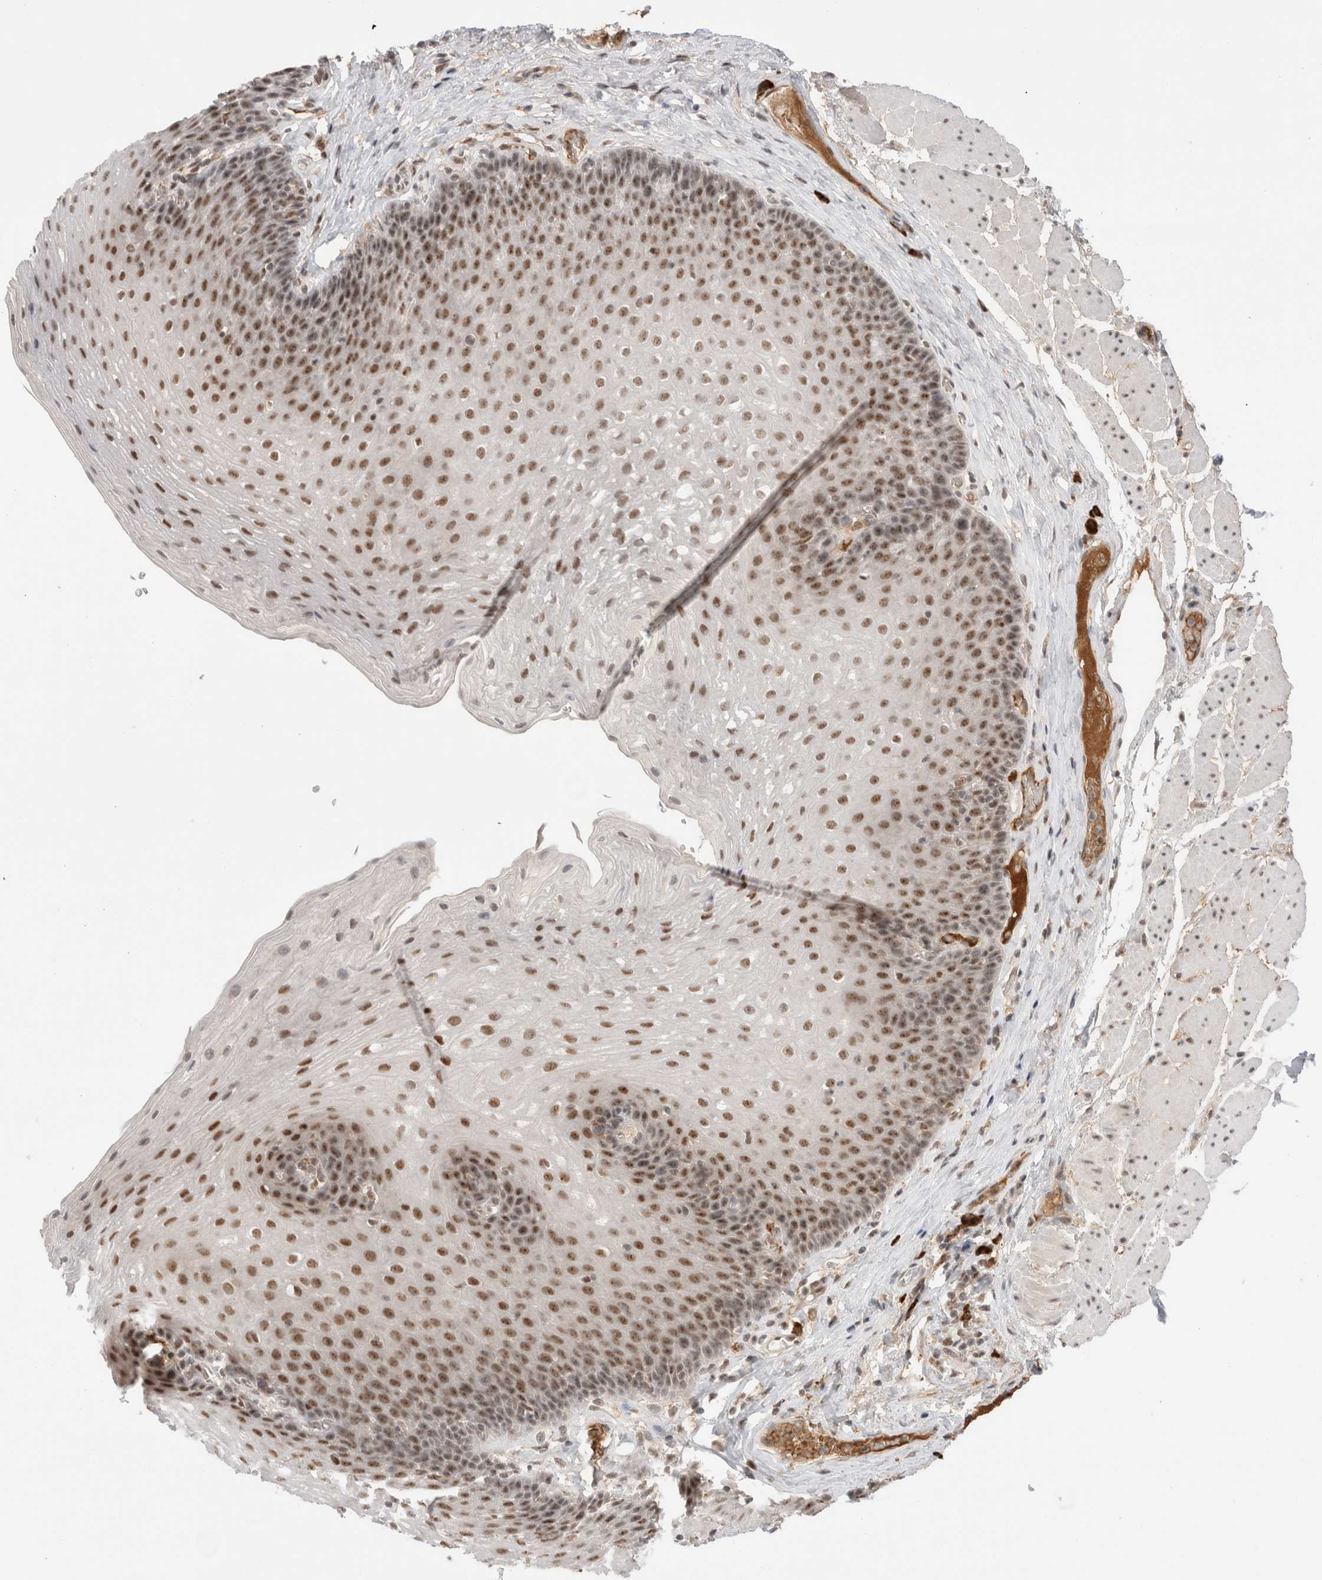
{"staining": {"intensity": "moderate", "quantity": ">75%", "location": "nuclear"}, "tissue": "esophagus", "cell_type": "Squamous epithelial cells", "image_type": "normal", "snomed": [{"axis": "morphology", "description": "Normal tissue, NOS"}, {"axis": "topography", "description": "Esophagus"}], "caption": "Protein staining reveals moderate nuclear expression in about >75% of squamous epithelial cells in benign esophagus.", "gene": "ZNF24", "patient": {"sex": "female", "age": 66}}